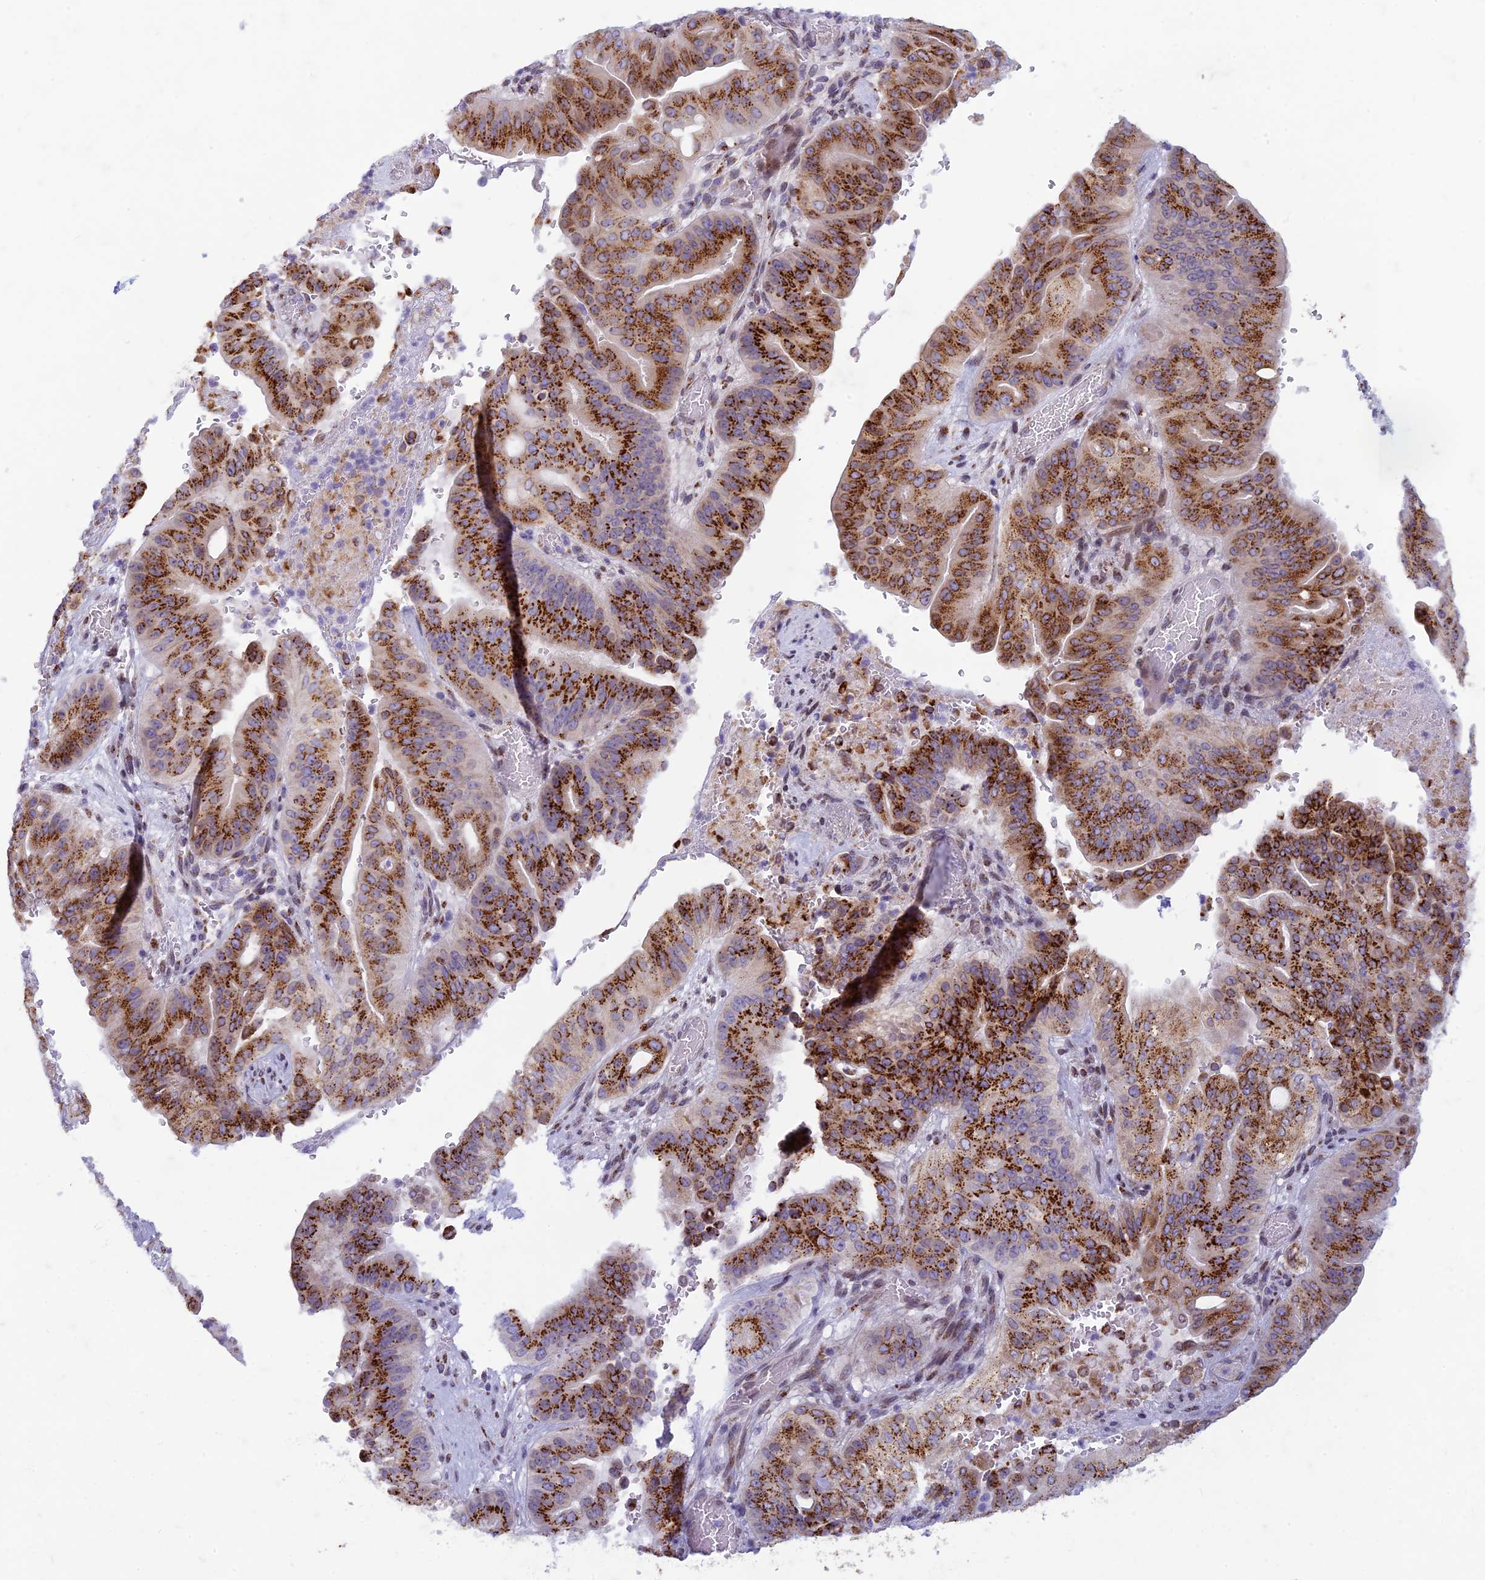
{"staining": {"intensity": "strong", "quantity": ">75%", "location": "cytoplasmic/membranous"}, "tissue": "pancreatic cancer", "cell_type": "Tumor cells", "image_type": "cancer", "snomed": [{"axis": "morphology", "description": "Adenocarcinoma, NOS"}, {"axis": "topography", "description": "Pancreas"}], "caption": "A photomicrograph of adenocarcinoma (pancreatic) stained for a protein shows strong cytoplasmic/membranous brown staining in tumor cells.", "gene": "FAM3C", "patient": {"sex": "female", "age": 77}}